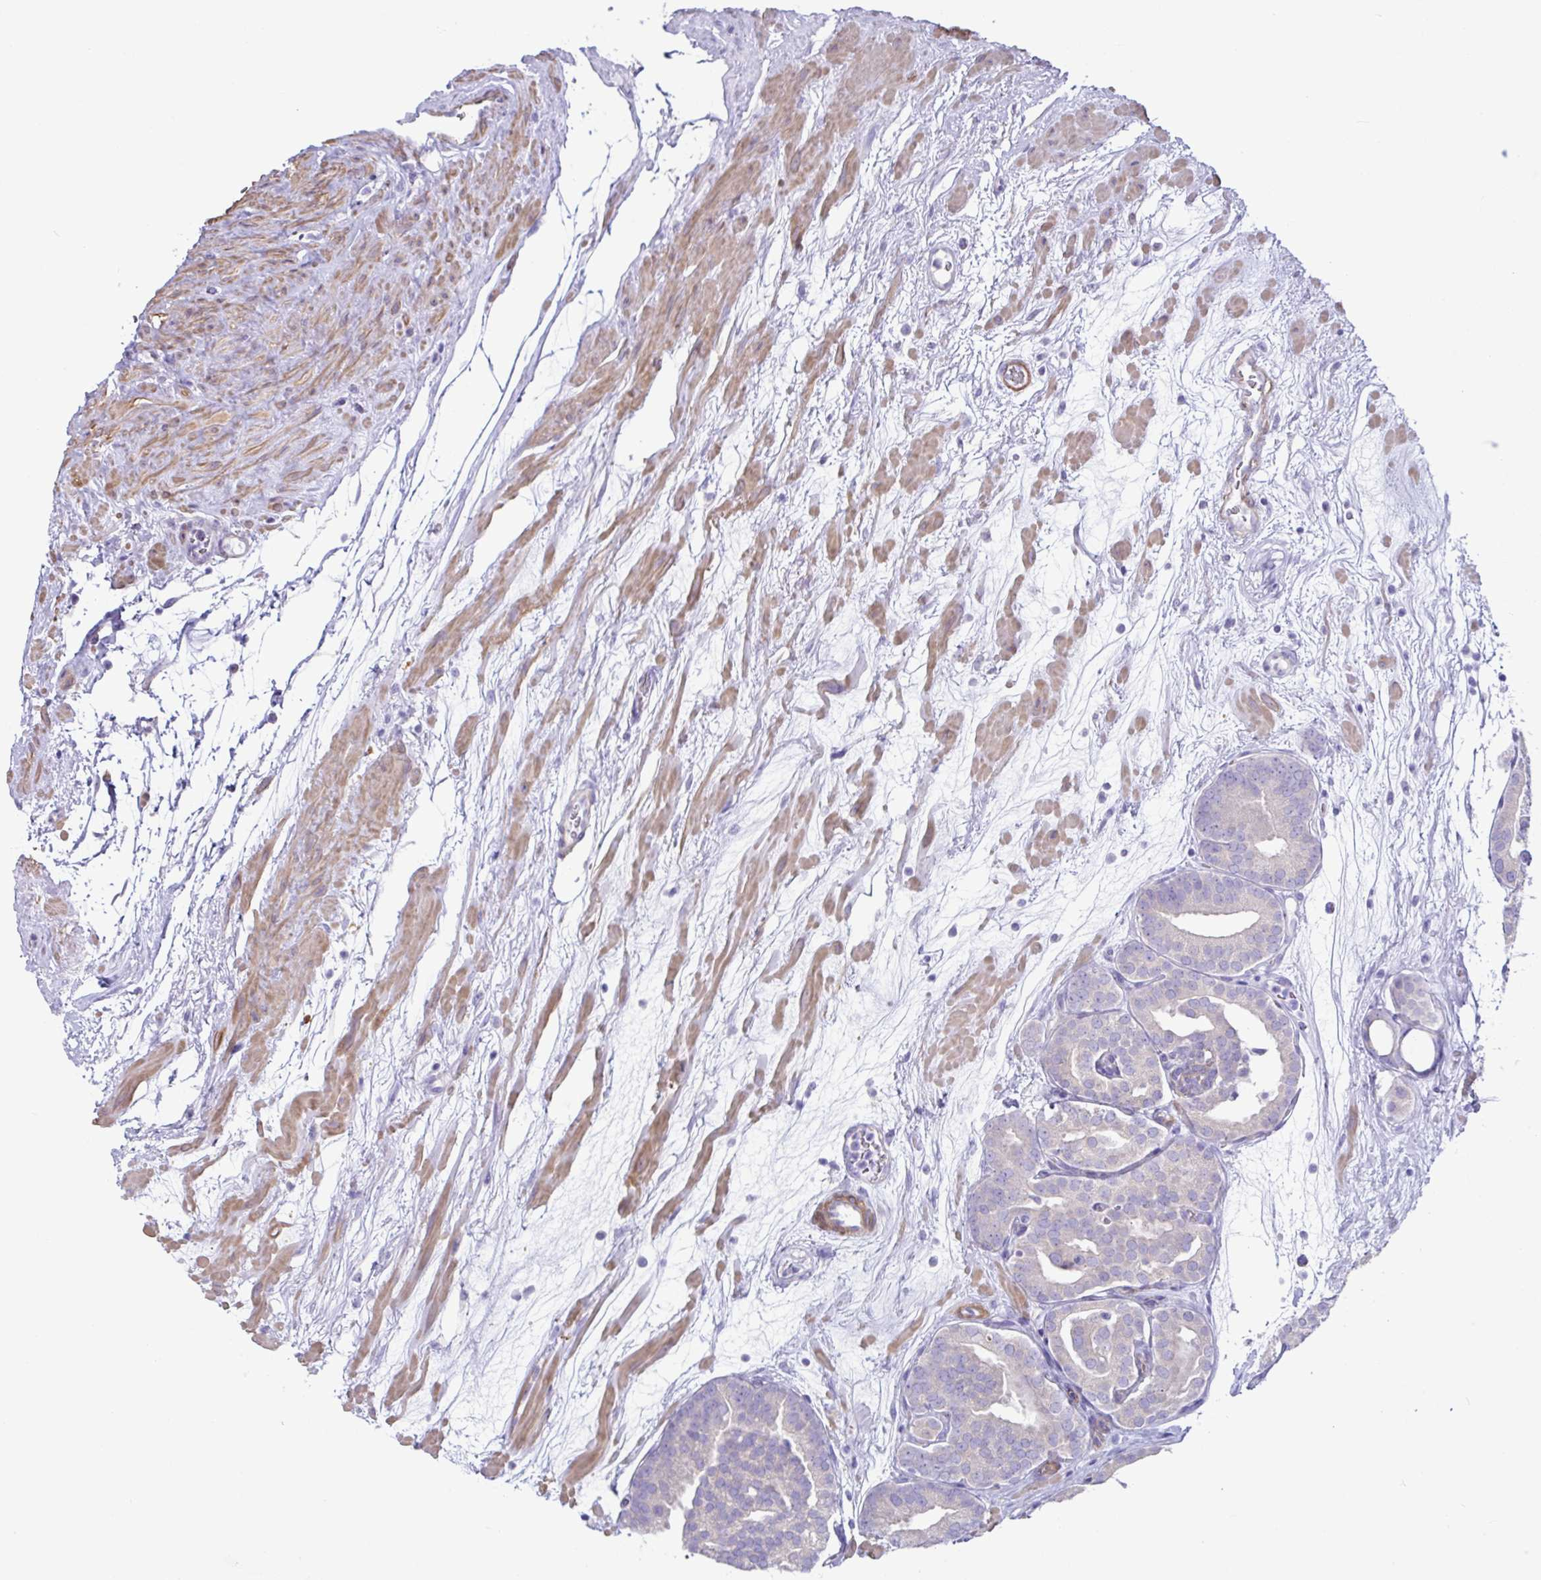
{"staining": {"intensity": "negative", "quantity": "none", "location": "none"}, "tissue": "prostate cancer", "cell_type": "Tumor cells", "image_type": "cancer", "snomed": [{"axis": "morphology", "description": "Adenocarcinoma, High grade"}, {"axis": "topography", "description": "Prostate"}], "caption": "IHC of prostate cancer (high-grade adenocarcinoma) exhibits no positivity in tumor cells. (Brightfield microscopy of DAB IHC at high magnification).", "gene": "MED11", "patient": {"sex": "male", "age": 66}}